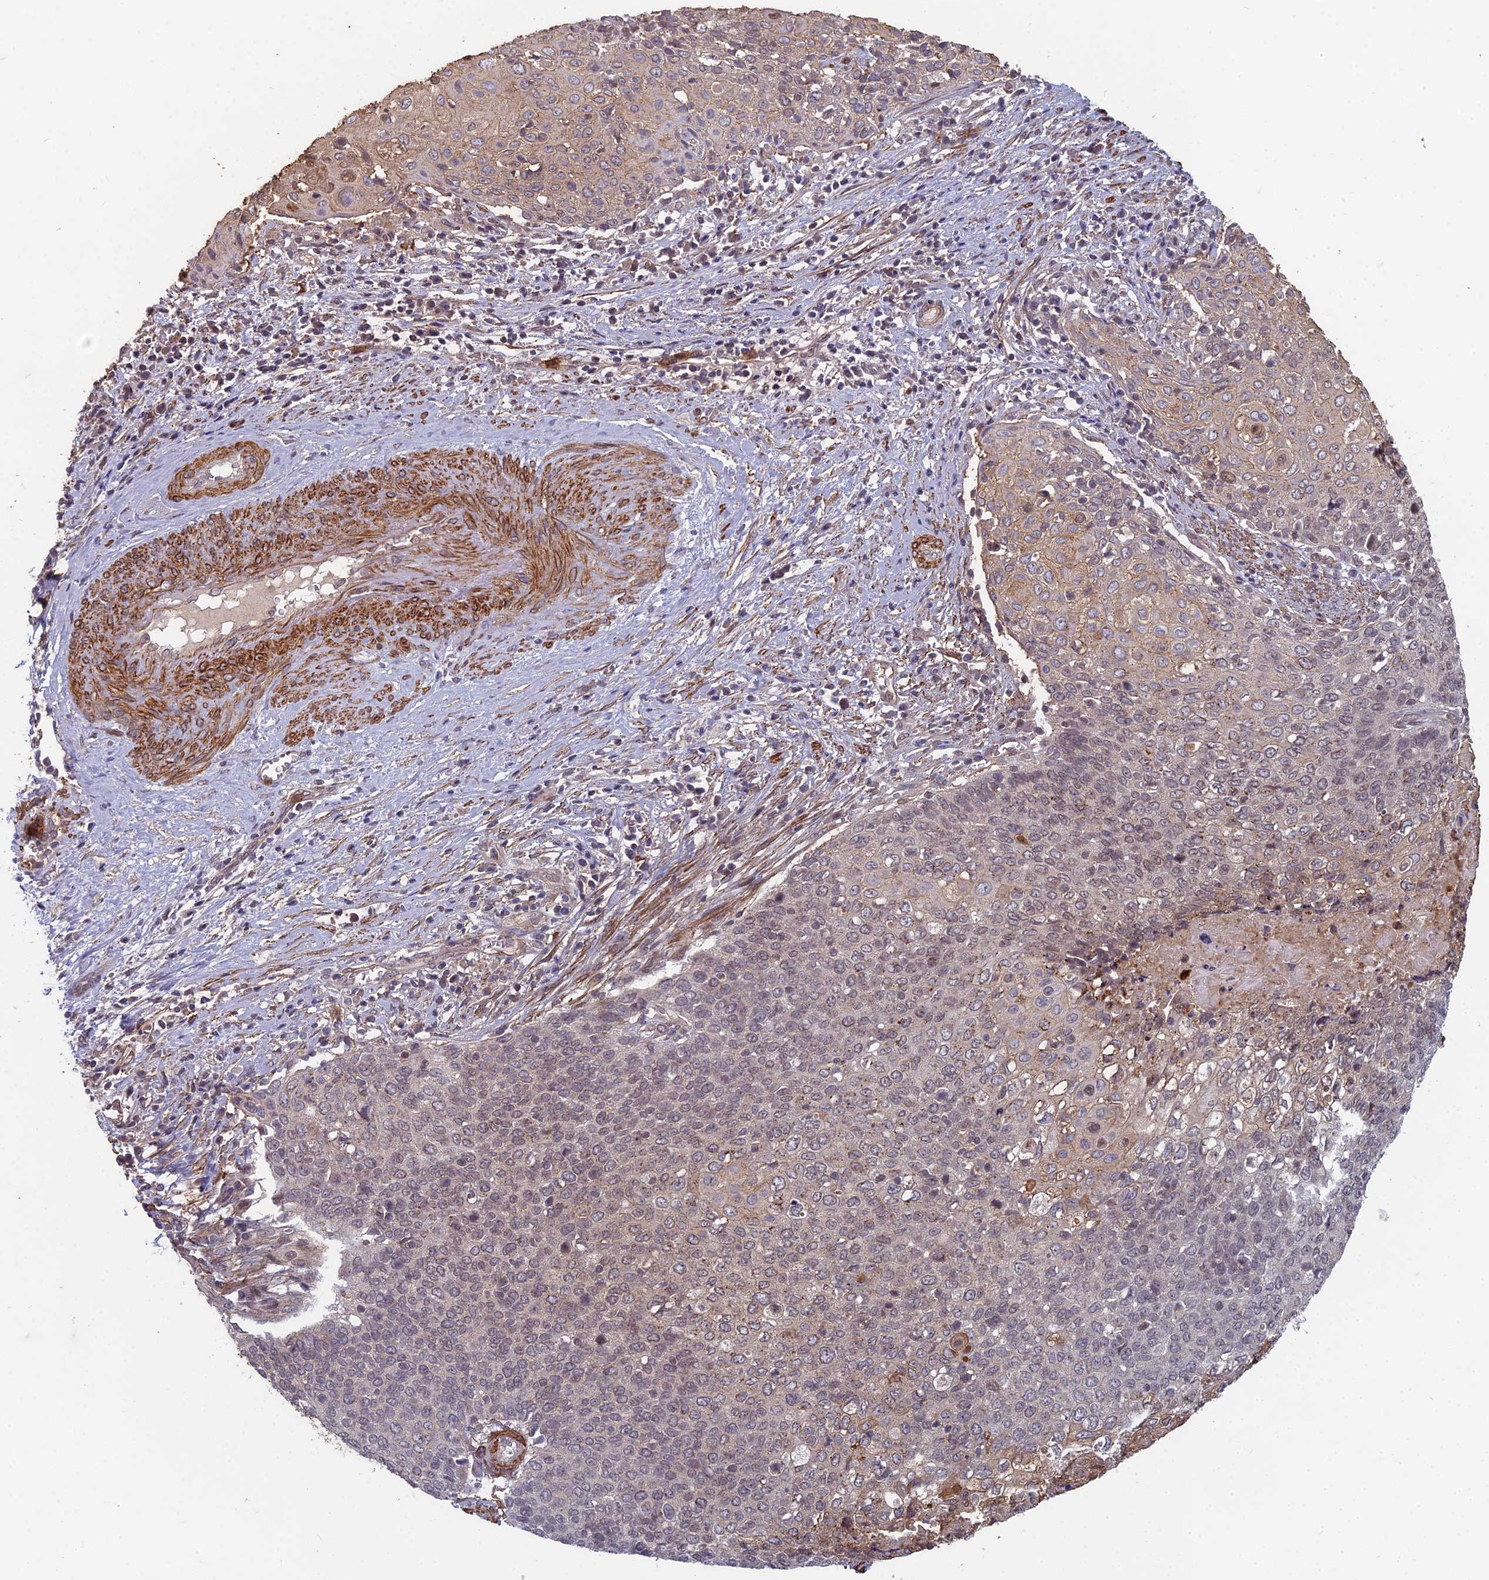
{"staining": {"intensity": "weak", "quantity": "25%-75%", "location": "cytoplasmic/membranous,nuclear"}, "tissue": "cervical cancer", "cell_type": "Tumor cells", "image_type": "cancer", "snomed": [{"axis": "morphology", "description": "Squamous cell carcinoma, NOS"}, {"axis": "topography", "description": "Cervix"}], "caption": "Protein analysis of cervical squamous cell carcinoma tissue exhibits weak cytoplasmic/membranous and nuclear expression in about 25%-75% of tumor cells.", "gene": "ZNF626", "patient": {"sex": "female", "age": 39}}